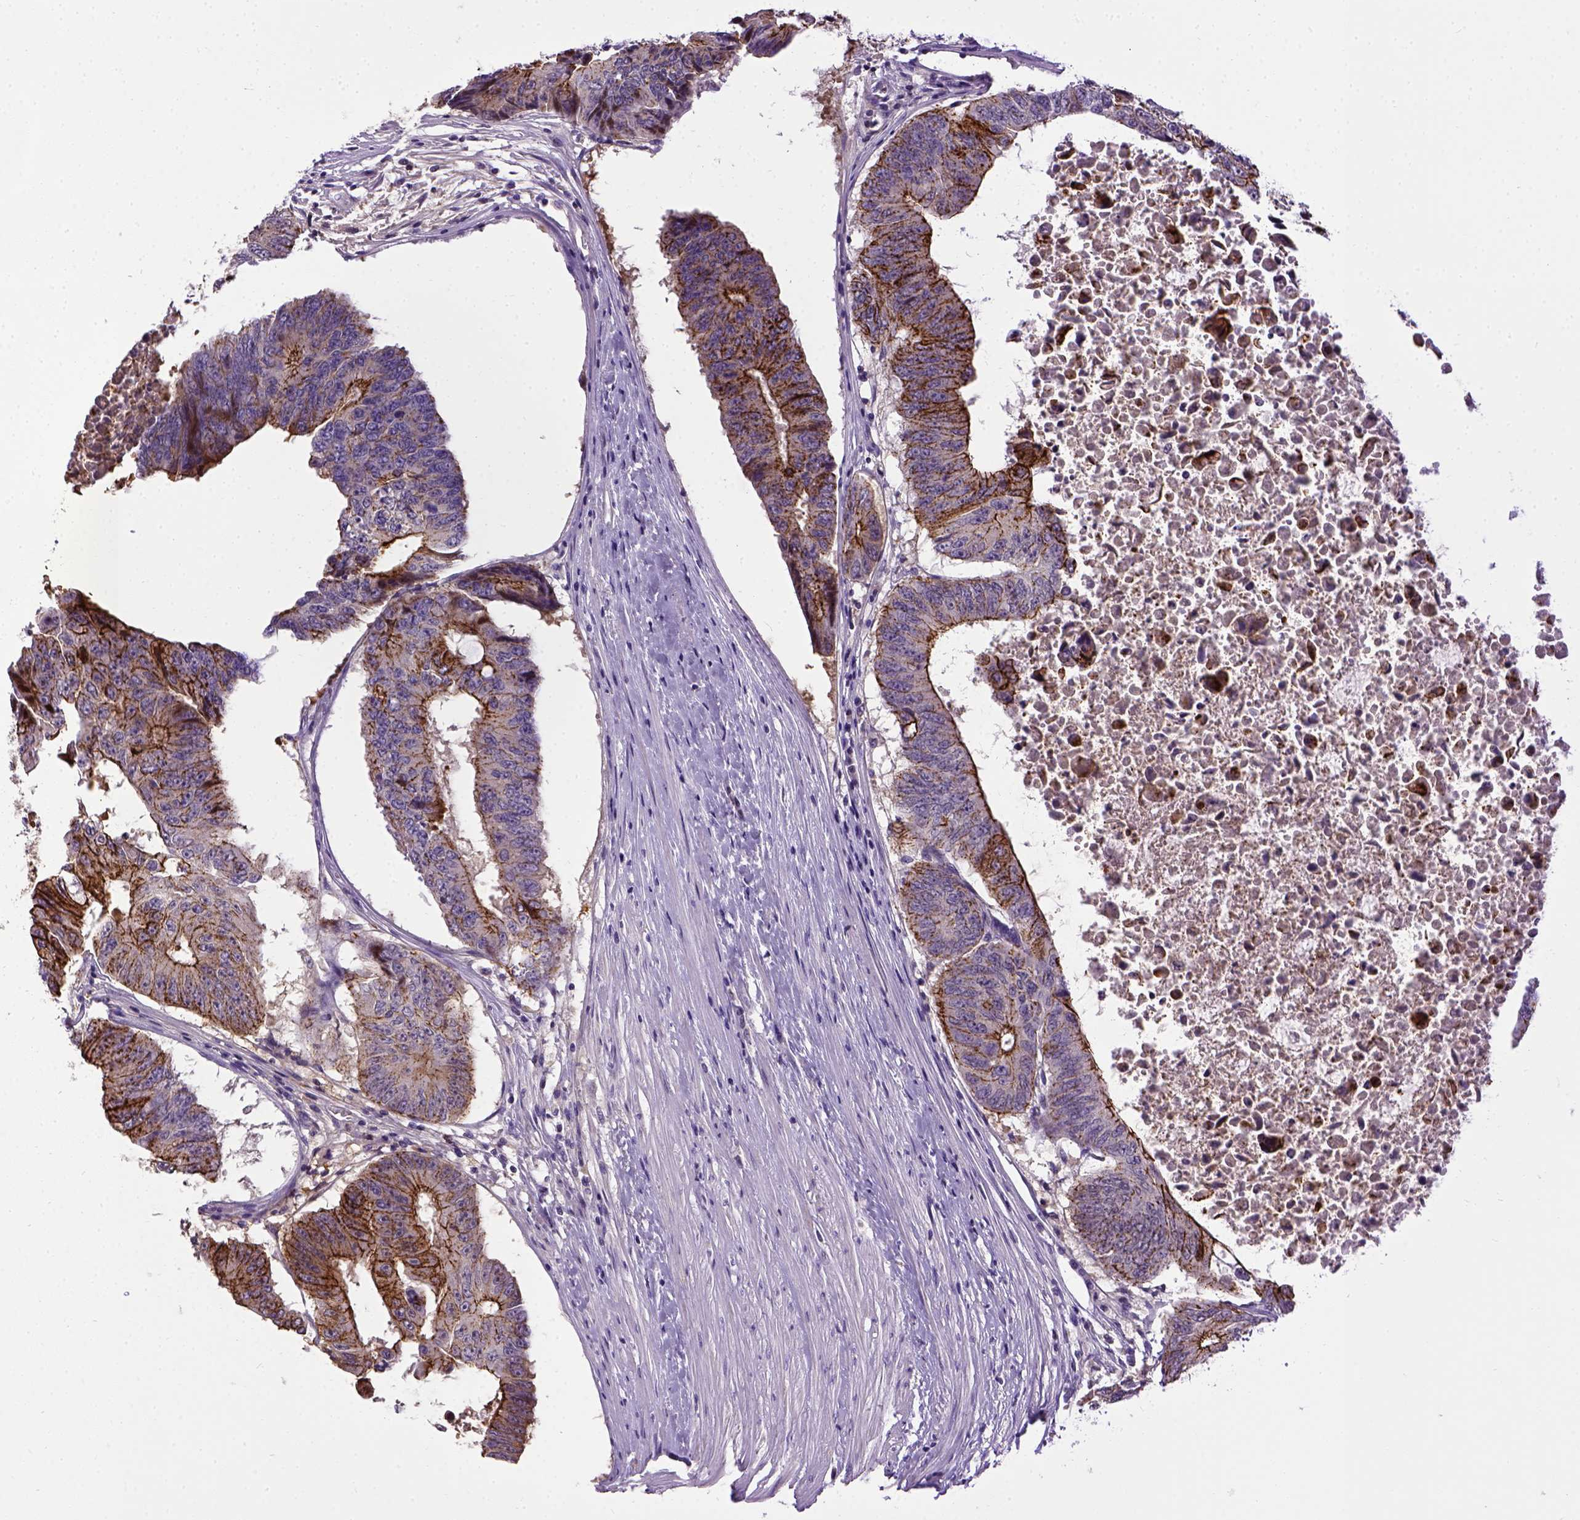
{"staining": {"intensity": "strong", "quantity": ">75%", "location": "cytoplasmic/membranous"}, "tissue": "colorectal cancer", "cell_type": "Tumor cells", "image_type": "cancer", "snomed": [{"axis": "morphology", "description": "Adenocarcinoma, NOS"}, {"axis": "topography", "description": "Rectum"}], "caption": "The micrograph exhibits staining of colorectal cancer (adenocarcinoma), revealing strong cytoplasmic/membranous protein positivity (brown color) within tumor cells.", "gene": "CDH1", "patient": {"sex": "male", "age": 59}}